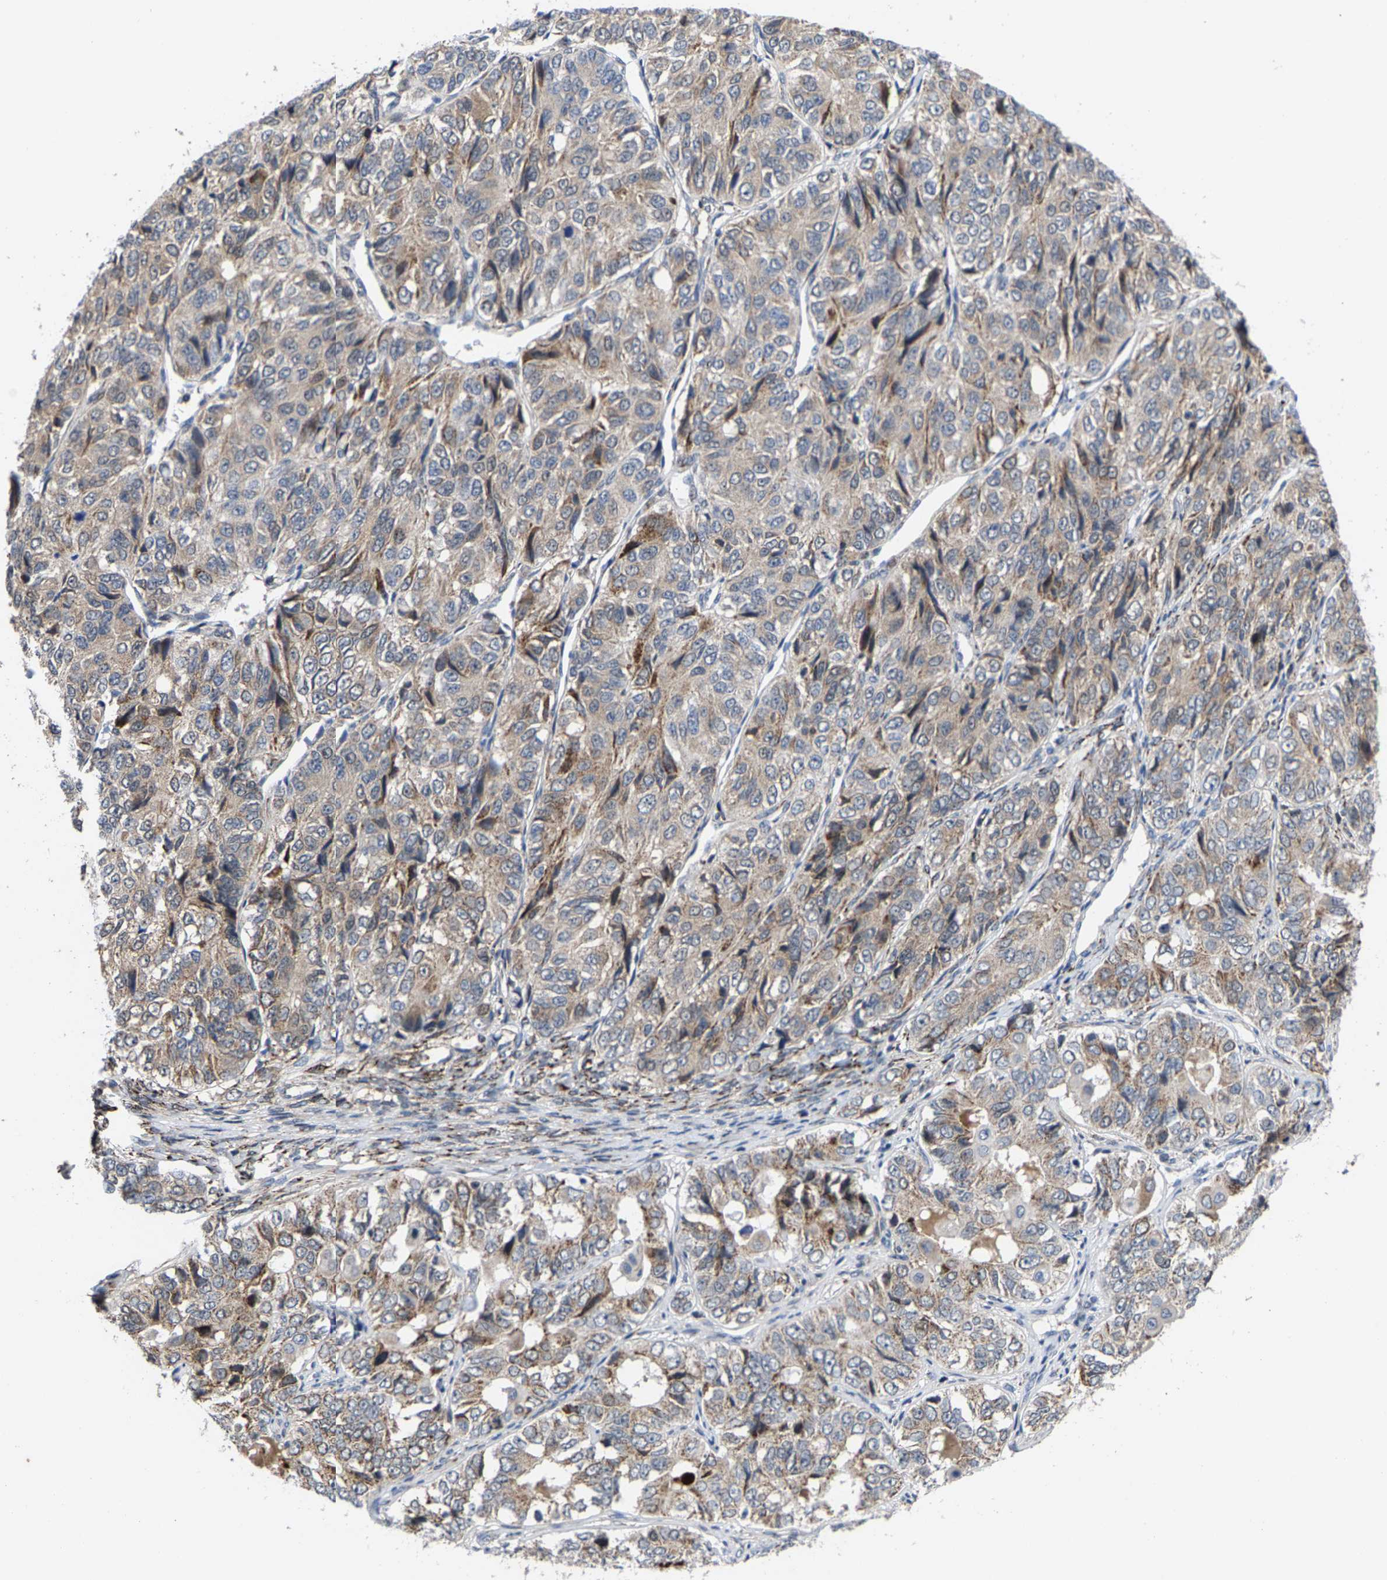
{"staining": {"intensity": "weak", "quantity": "25%-75%", "location": "cytoplasmic/membranous"}, "tissue": "ovarian cancer", "cell_type": "Tumor cells", "image_type": "cancer", "snomed": [{"axis": "morphology", "description": "Carcinoma, endometroid"}, {"axis": "topography", "description": "Ovary"}], "caption": "High-magnification brightfield microscopy of endometroid carcinoma (ovarian) stained with DAB (brown) and counterstained with hematoxylin (blue). tumor cells exhibit weak cytoplasmic/membranous positivity is appreciated in approximately25%-75% of cells.", "gene": "TDRKH", "patient": {"sex": "female", "age": 51}}